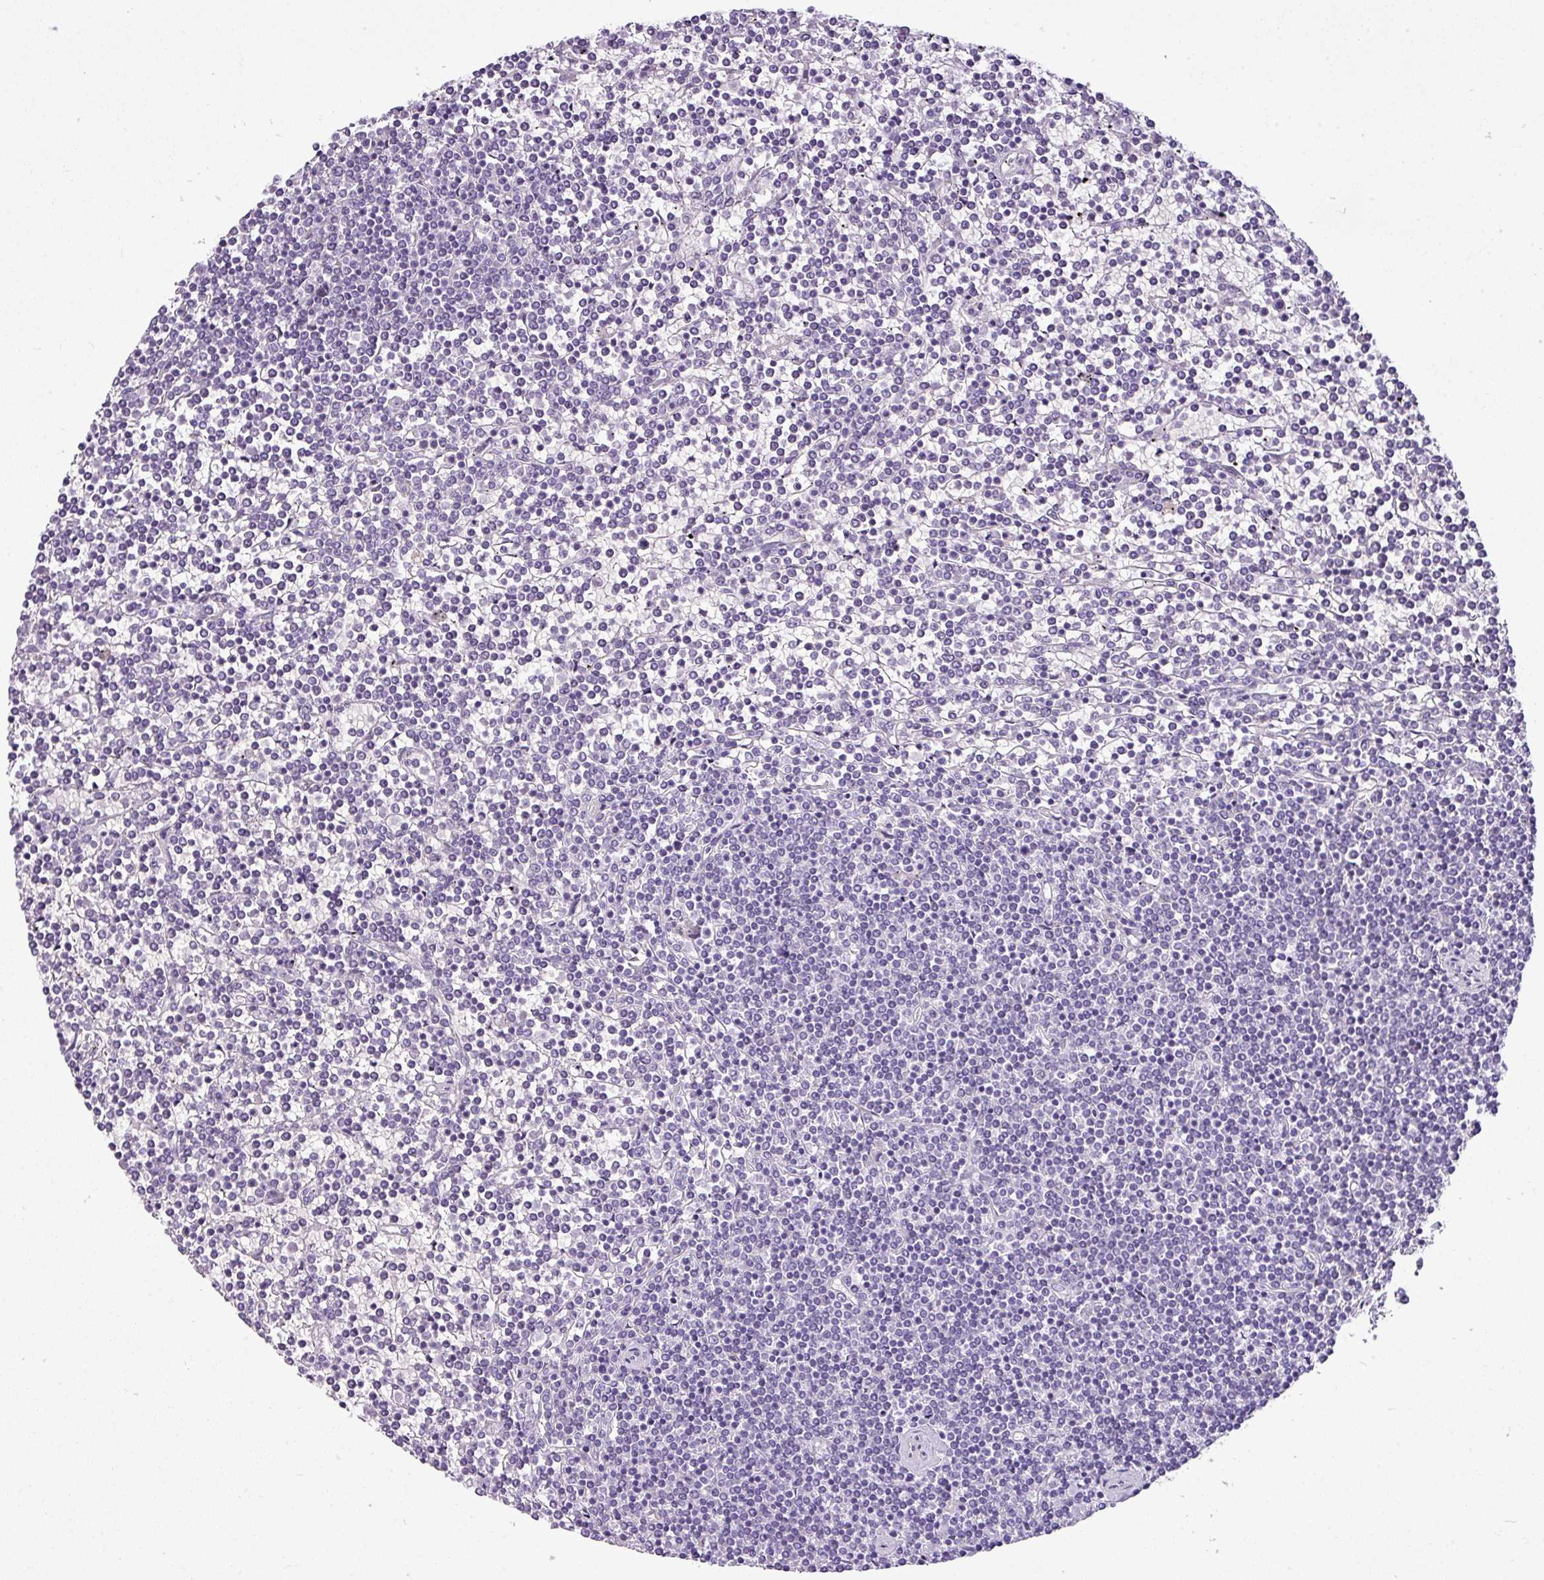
{"staining": {"intensity": "negative", "quantity": "none", "location": "none"}, "tissue": "lymphoma", "cell_type": "Tumor cells", "image_type": "cancer", "snomed": [{"axis": "morphology", "description": "Malignant lymphoma, non-Hodgkin's type, Low grade"}, {"axis": "topography", "description": "Spleen"}], "caption": "The image exhibits no staining of tumor cells in low-grade malignant lymphoma, non-Hodgkin's type. (DAB immunohistochemistry (IHC) with hematoxylin counter stain).", "gene": "TOR1AIP2", "patient": {"sex": "female", "age": 19}}